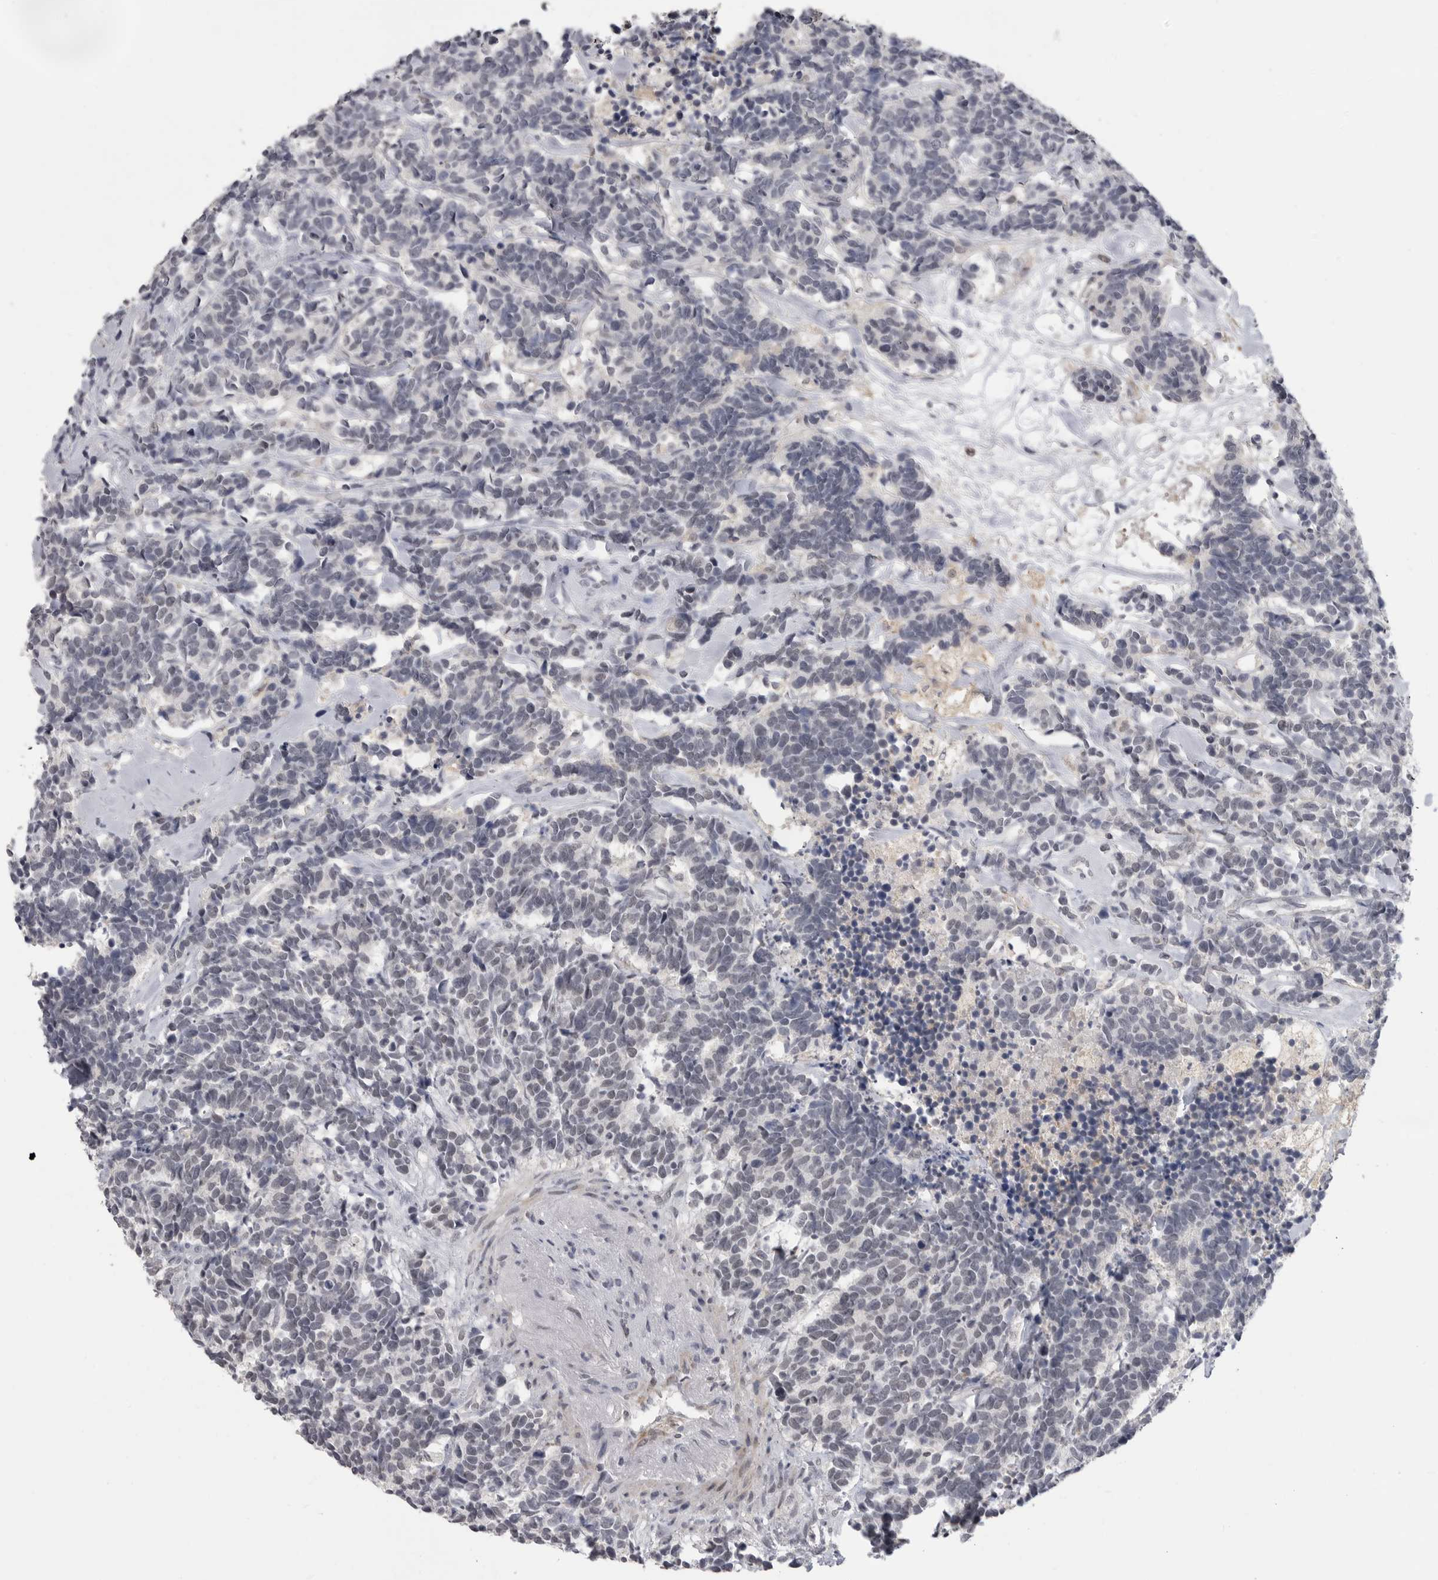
{"staining": {"intensity": "negative", "quantity": "none", "location": "none"}, "tissue": "carcinoid", "cell_type": "Tumor cells", "image_type": "cancer", "snomed": [{"axis": "morphology", "description": "Carcinoma, NOS"}, {"axis": "morphology", "description": "Carcinoid, malignant, NOS"}, {"axis": "topography", "description": "Urinary bladder"}], "caption": "Immunohistochemistry of human carcinoid reveals no staining in tumor cells.", "gene": "PLEKHF1", "patient": {"sex": "male", "age": 57}}